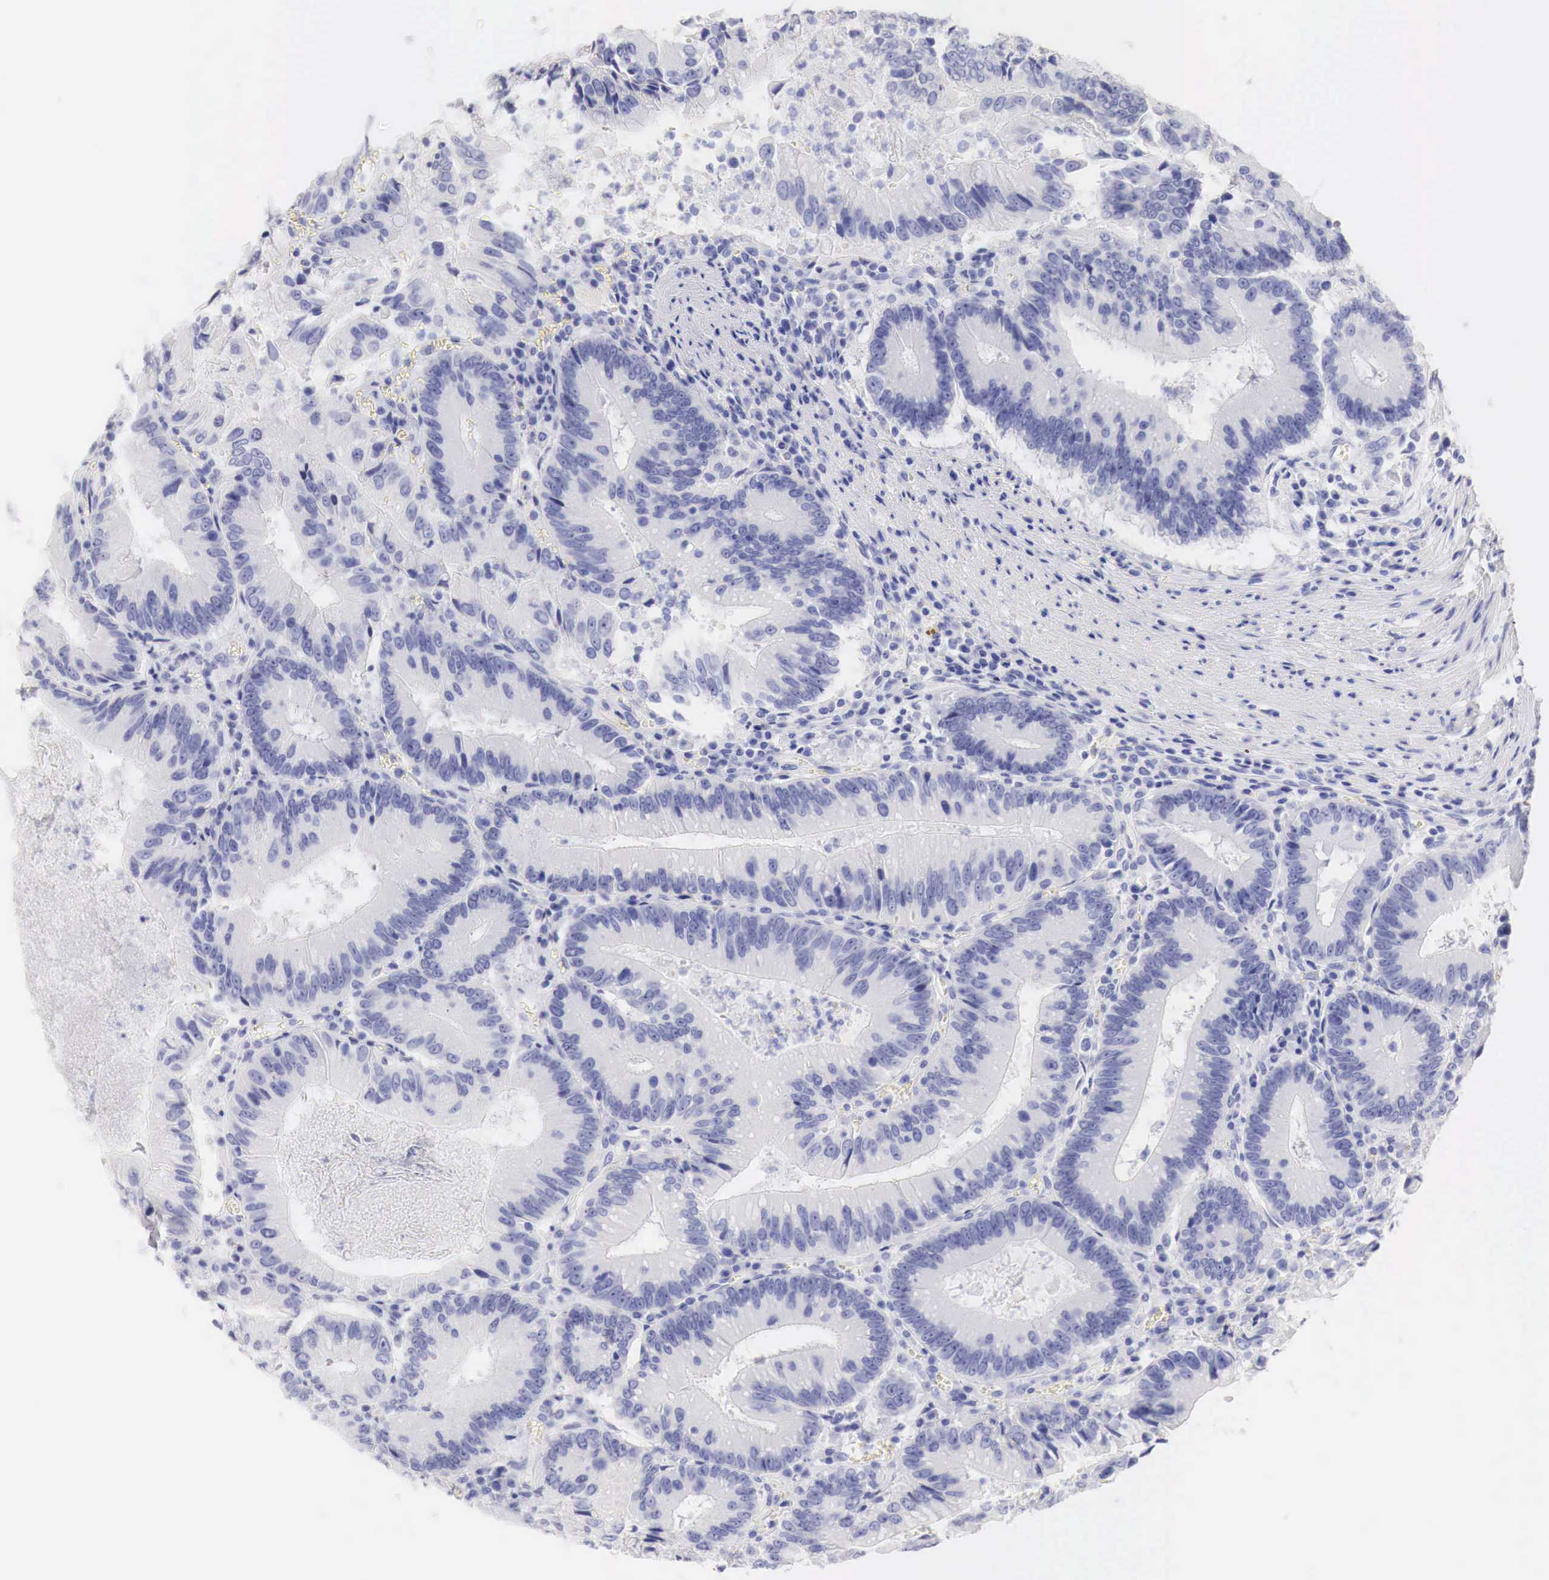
{"staining": {"intensity": "negative", "quantity": "none", "location": "none"}, "tissue": "colorectal cancer", "cell_type": "Tumor cells", "image_type": "cancer", "snomed": [{"axis": "morphology", "description": "Adenocarcinoma, NOS"}, {"axis": "topography", "description": "Rectum"}], "caption": "The immunohistochemistry (IHC) image has no significant staining in tumor cells of colorectal adenocarcinoma tissue.", "gene": "TYR", "patient": {"sex": "female", "age": 81}}